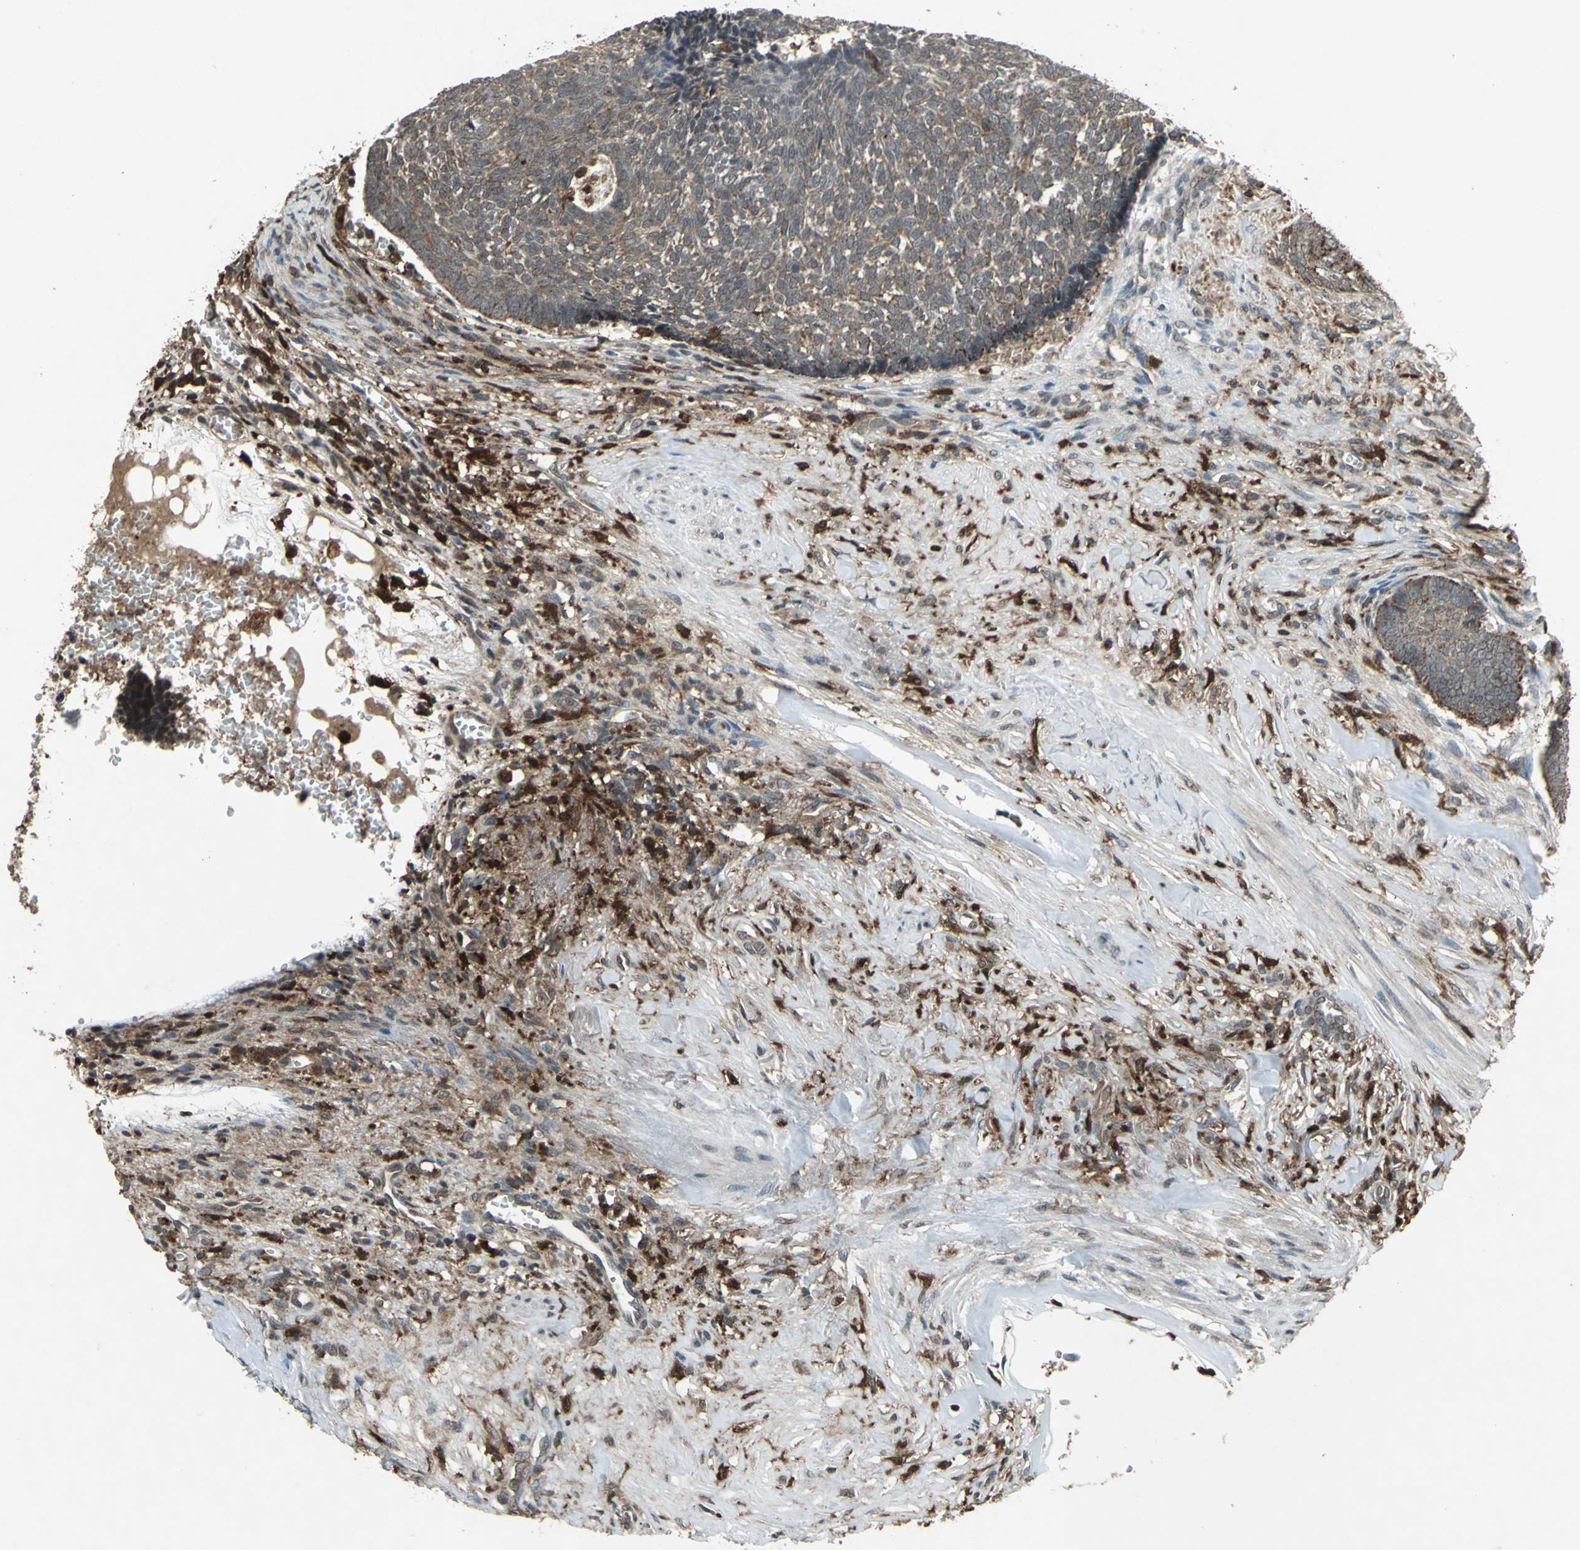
{"staining": {"intensity": "weak", "quantity": ">75%", "location": "cytoplasmic/membranous"}, "tissue": "skin cancer", "cell_type": "Tumor cells", "image_type": "cancer", "snomed": [{"axis": "morphology", "description": "Basal cell carcinoma"}, {"axis": "topography", "description": "Skin"}], "caption": "Basal cell carcinoma (skin) stained for a protein exhibits weak cytoplasmic/membranous positivity in tumor cells. (IHC, brightfield microscopy, high magnification).", "gene": "PYCARD", "patient": {"sex": "male", "age": 84}}